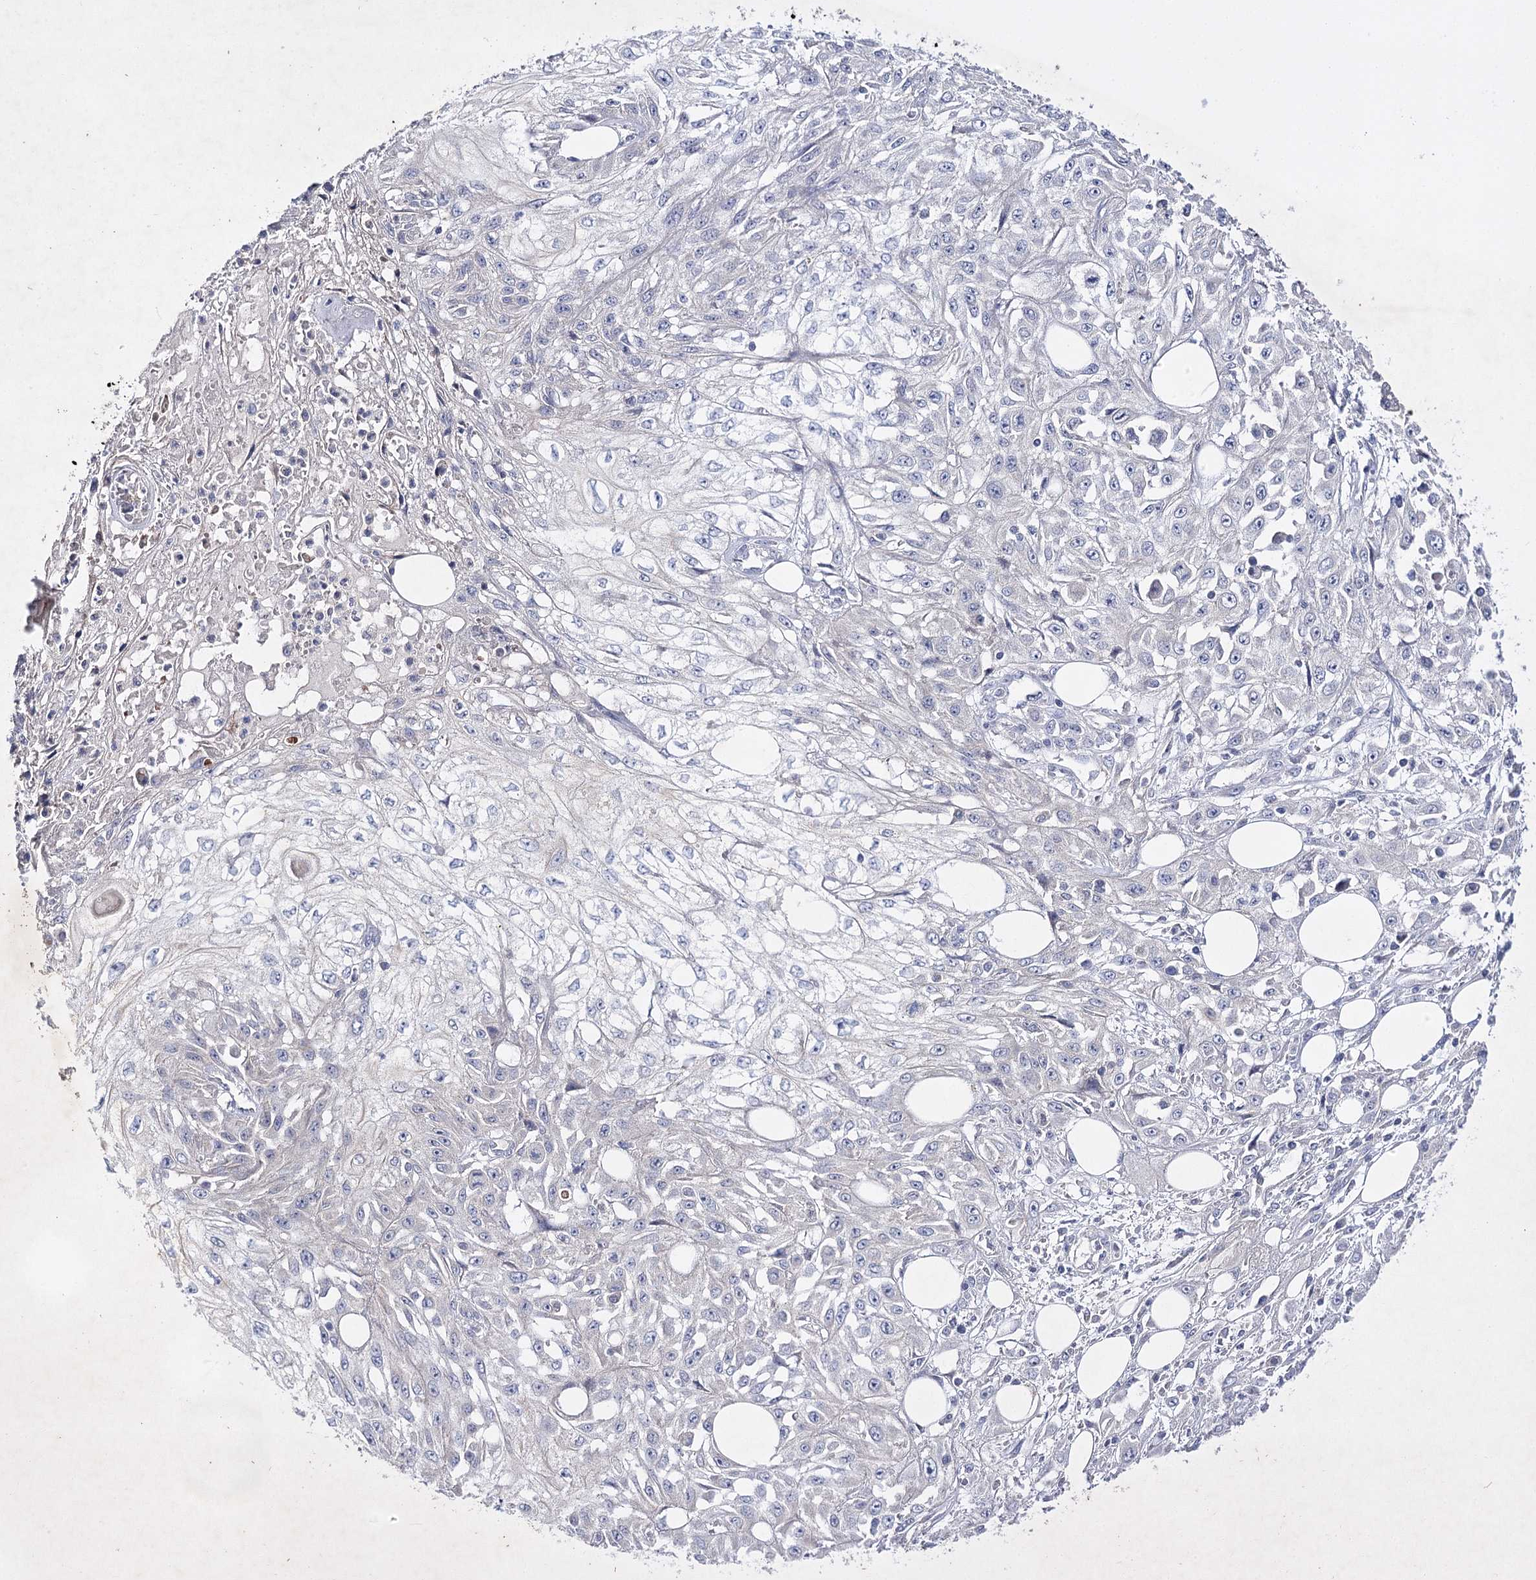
{"staining": {"intensity": "negative", "quantity": "none", "location": "none"}, "tissue": "skin cancer", "cell_type": "Tumor cells", "image_type": "cancer", "snomed": [{"axis": "morphology", "description": "Squamous cell carcinoma, NOS"}, {"axis": "morphology", "description": "Squamous cell carcinoma, metastatic, NOS"}, {"axis": "topography", "description": "Skin"}, {"axis": "topography", "description": "Lymph node"}], "caption": "IHC photomicrograph of neoplastic tissue: human skin cancer (squamous cell carcinoma) stained with DAB demonstrates no significant protein expression in tumor cells.", "gene": "COX15", "patient": {"sex": "male", "age": 75}}